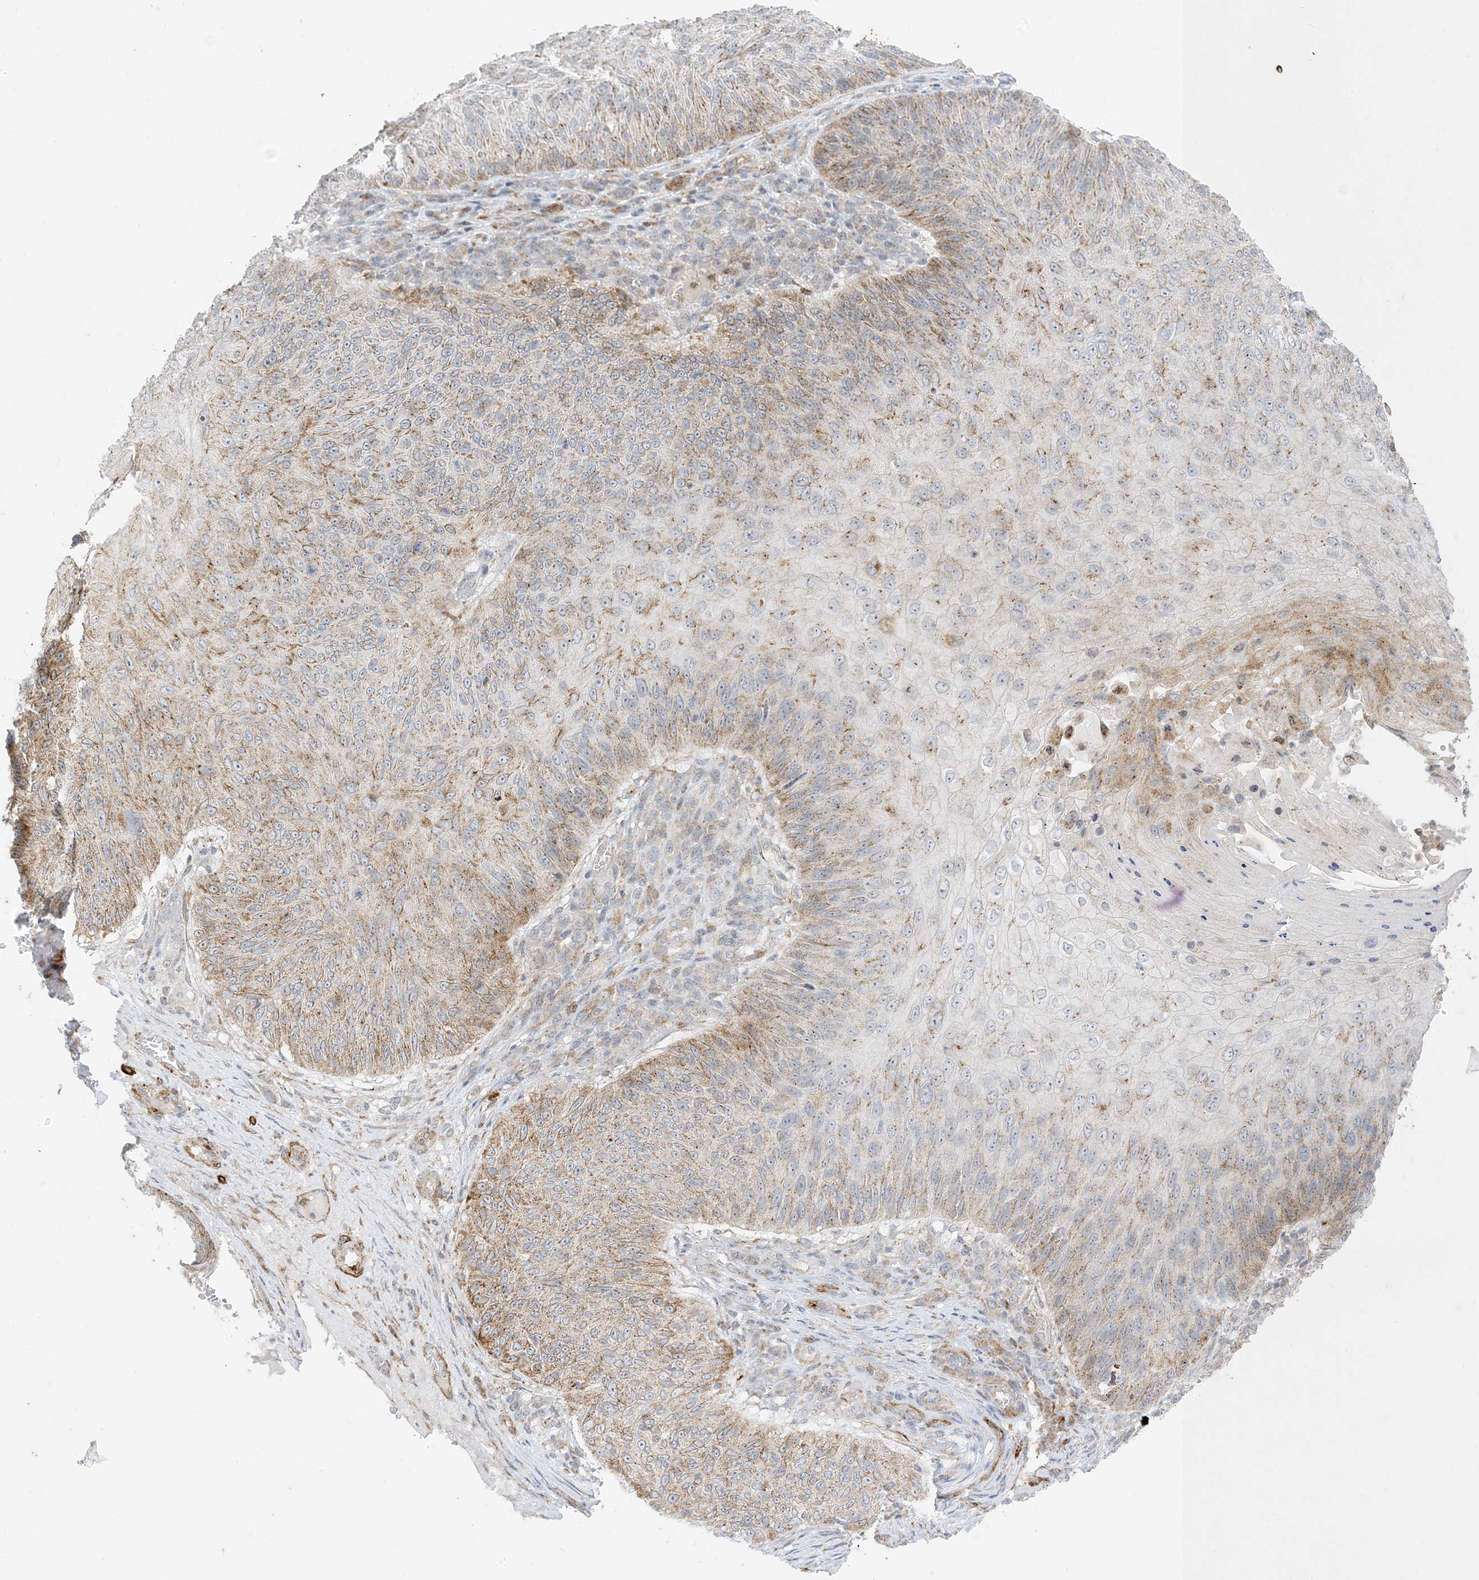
{"staining": {"intensity": "moderate", "quantity": "<25%", "location": "cytoplasmic/membranous"}, "tissue": "skin cancer", "cell_type": "Tumor cells", "image_type": "cancer", "snomed": [{"axis": "morphology", "description": "Squamous cell carcinoma, NOS"}, {"axis": "topography", "description": "Skin"}], "caption": "Brown immunohistochemical staining in human skin squamous cell carcinoma displays moderate cytoplasmic/membranous positivity in about <25% of tumor cells.", "gene": "RAC1", "patient": {"sex": "female", "age": 88}}